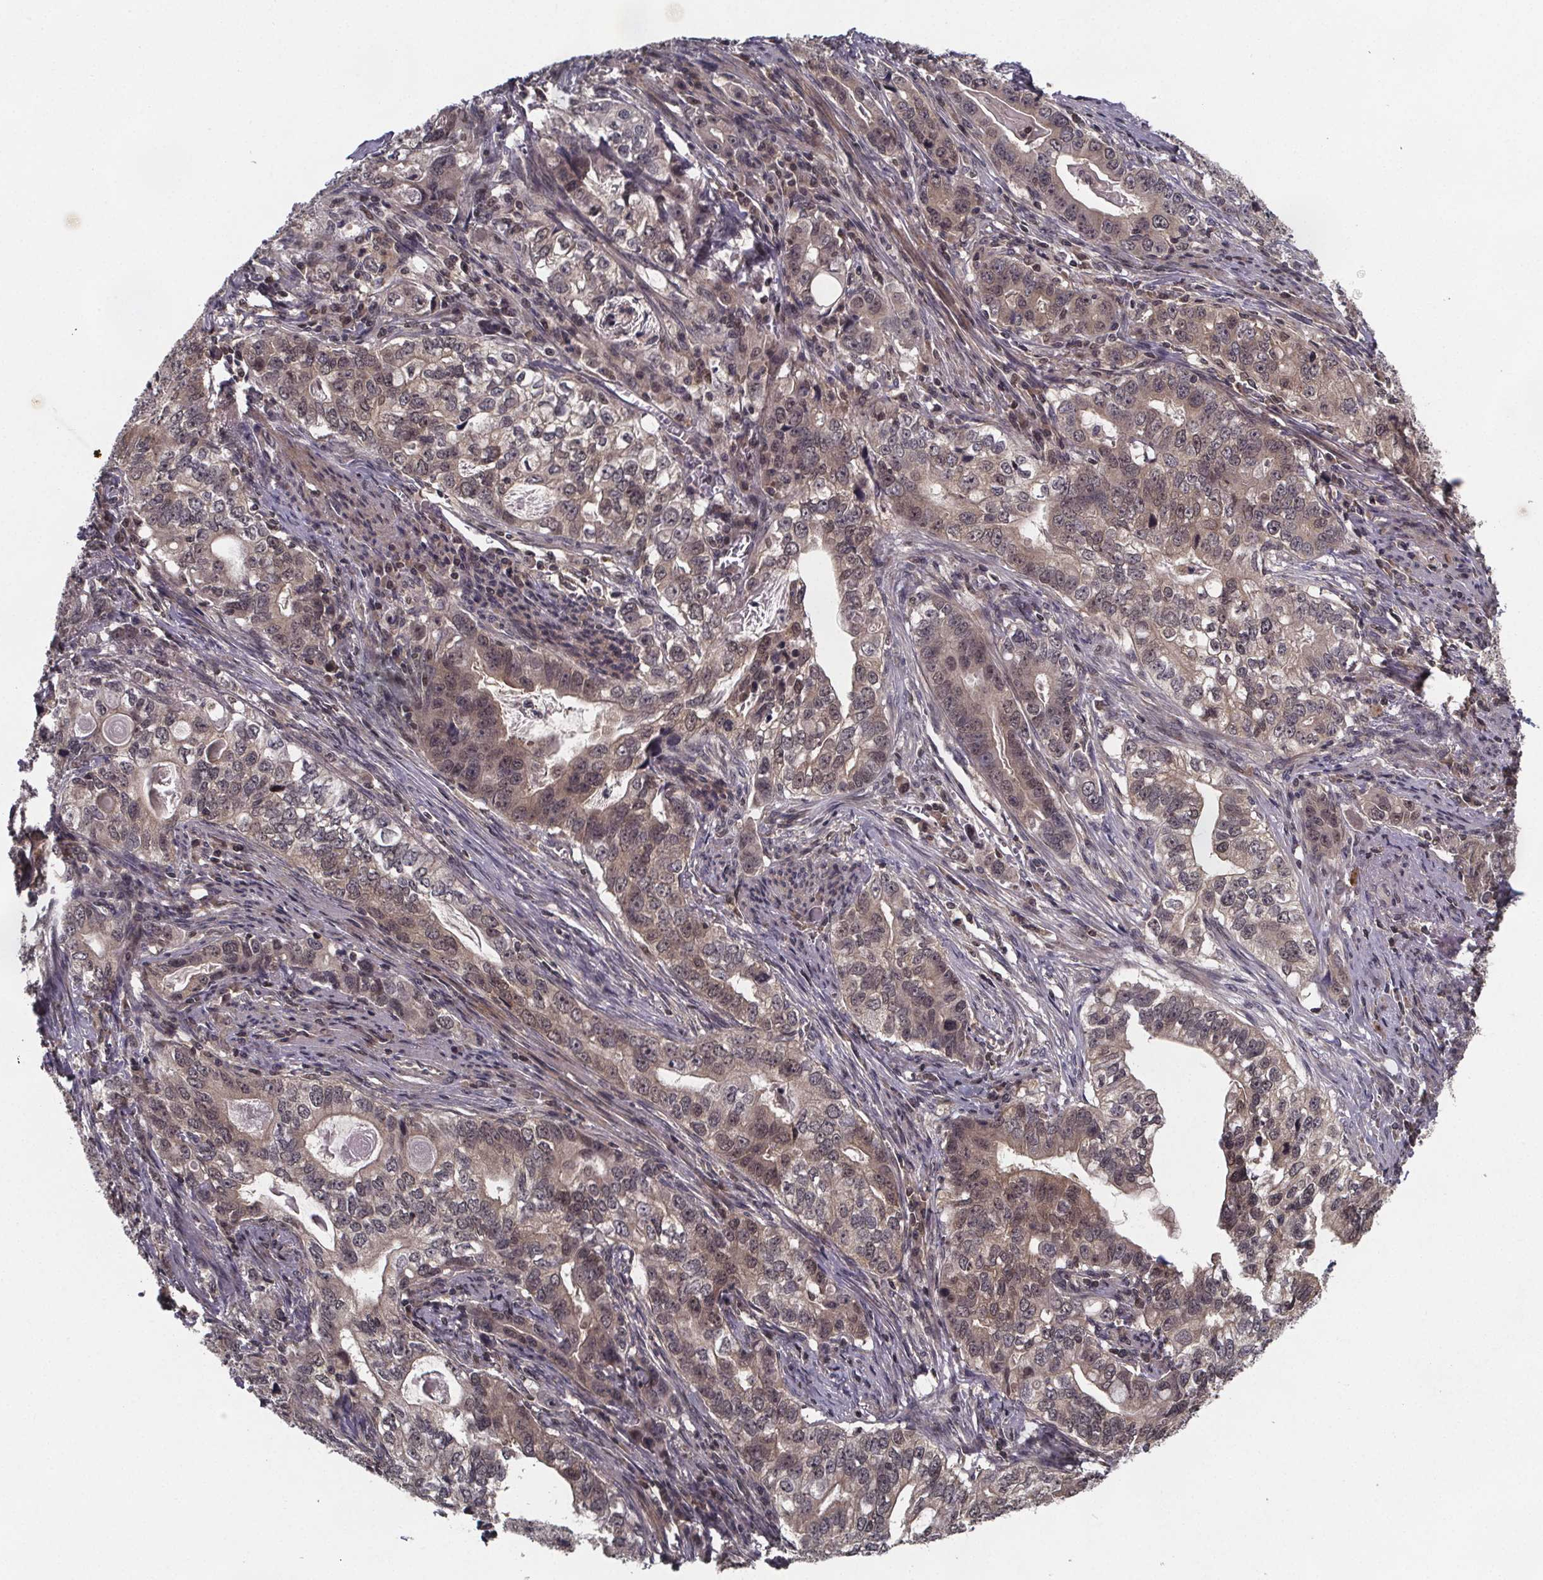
{"staining": {"intensity": "weak", "quantity": "<25%", "location": "cytoplasmic/membranous,nuclear"}, "tissue": "stomach cancer", "cell_type": "Tumor cells", "image_type": "cancer", "snomed": [{"axis": "morphology", "description": "Adenocarcinoma, NOS"}, {"axis": "topography", "description": "Stomach, lower"}], "caption": "This photomicrograph is of stomach adenocarcinoma stained with IHC to label a protein in brown with the nuclei are counter-stained blue. There is no positivity in tumor cells. (Stains: DAB (3,3'-diaminobenzidine) immunohistochemistry with hematoxylin counter stain, Microscopy: brightfield microscopy at high magnification).", "gene": "FN3KRP", "patient": {"sex": "female", "age": 72}}